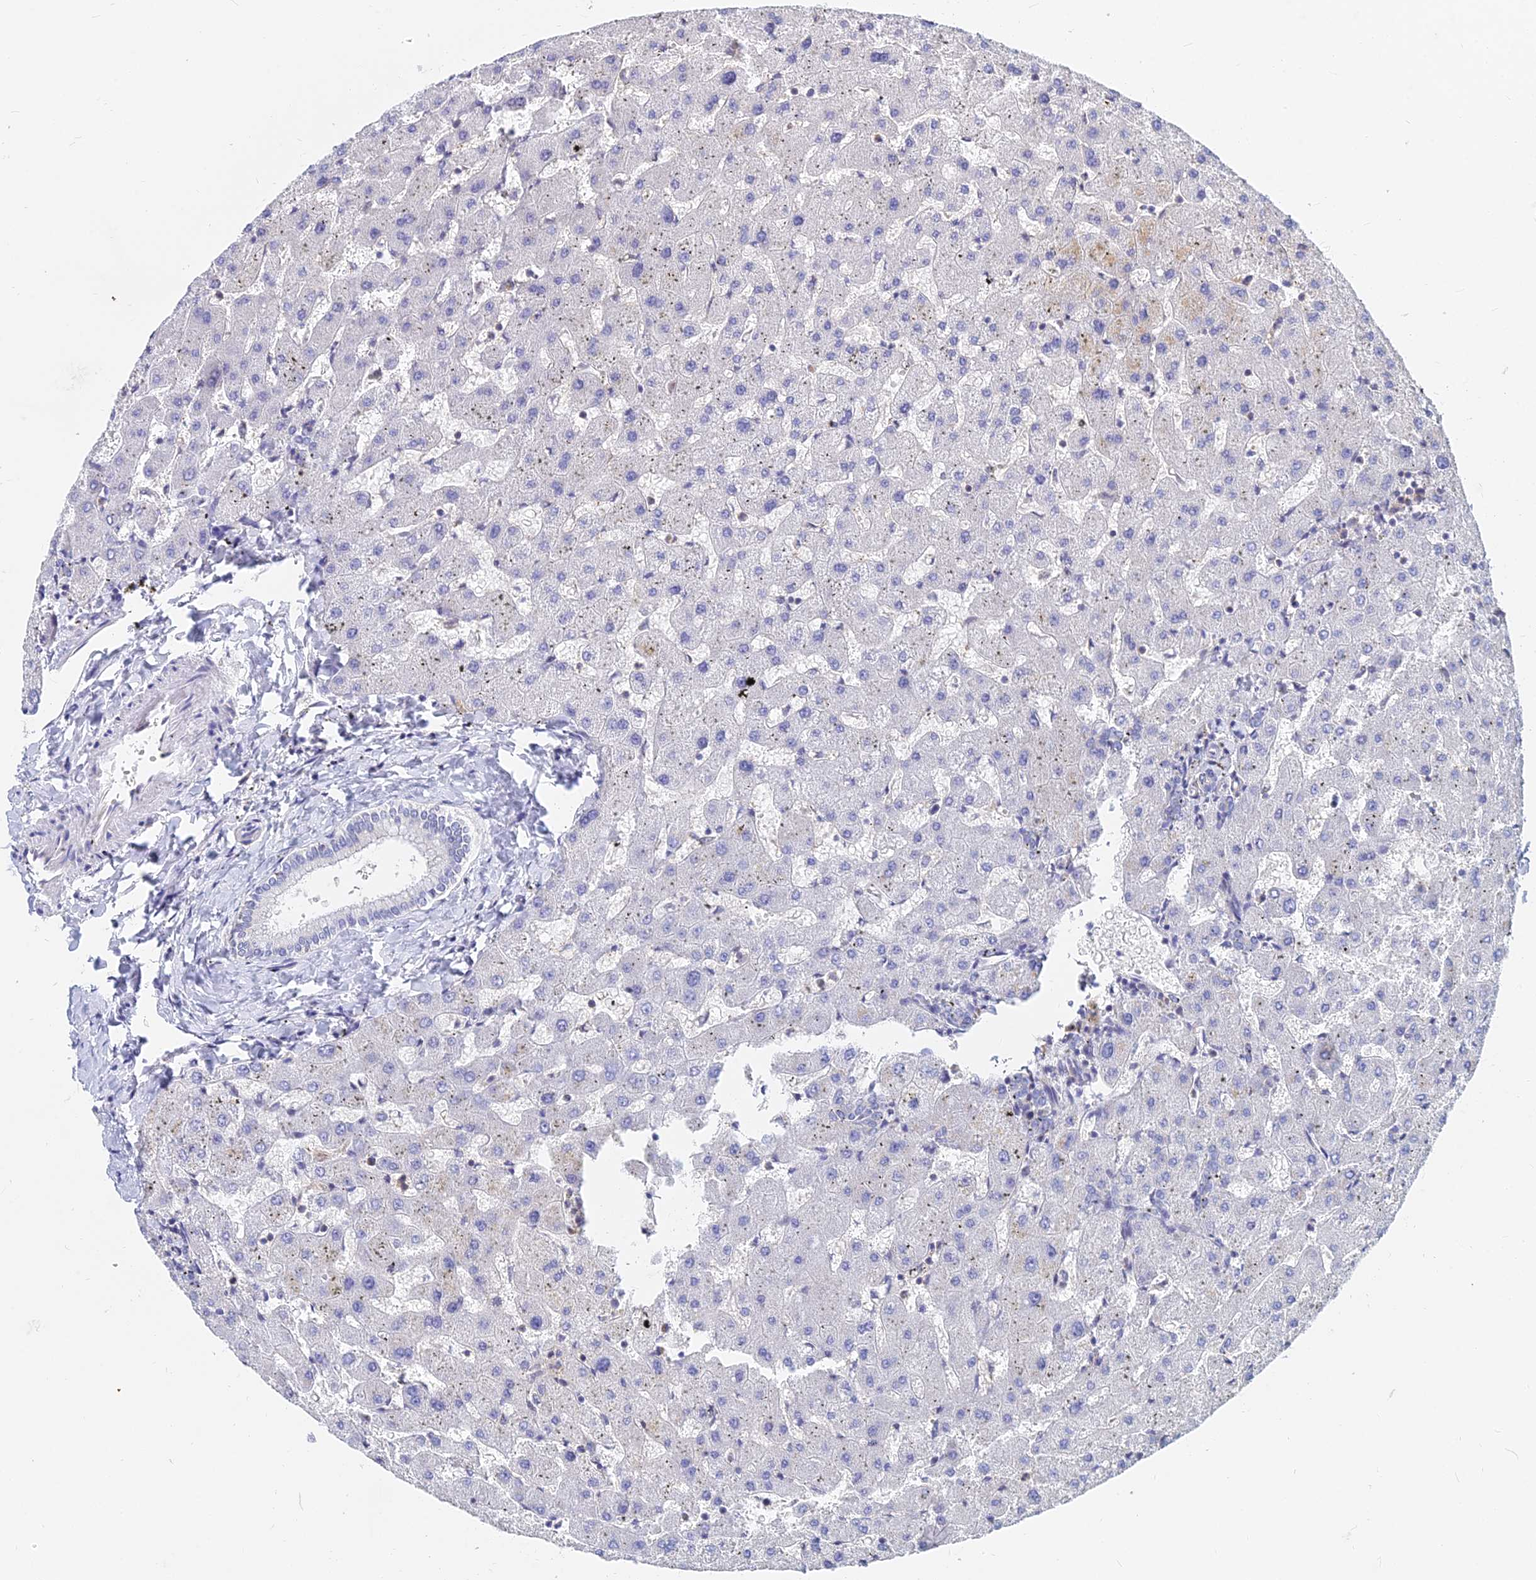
{"staining": {"intensity": "negative", "quantity": "none", "location": "none"}, "tissue": "liver", "cell_type": "Cholangiocytes", "image_type": "normal", "snomed": [{"axis": "morphology", "description": "Normal tissue, NOS"}, {"axis": "topography", "description": "Liver"}], "caption": "Liver was stained to show a protein in brown. There is no significant staining in cholangiocytes. The staining is performed using DAB (3,3'-diaminobenzidine) brown chromogen with nuclei counter-stained in using hematoxylin.", "gene": "B3GALT4", "patient": {"sex": "female", "age": 63}}